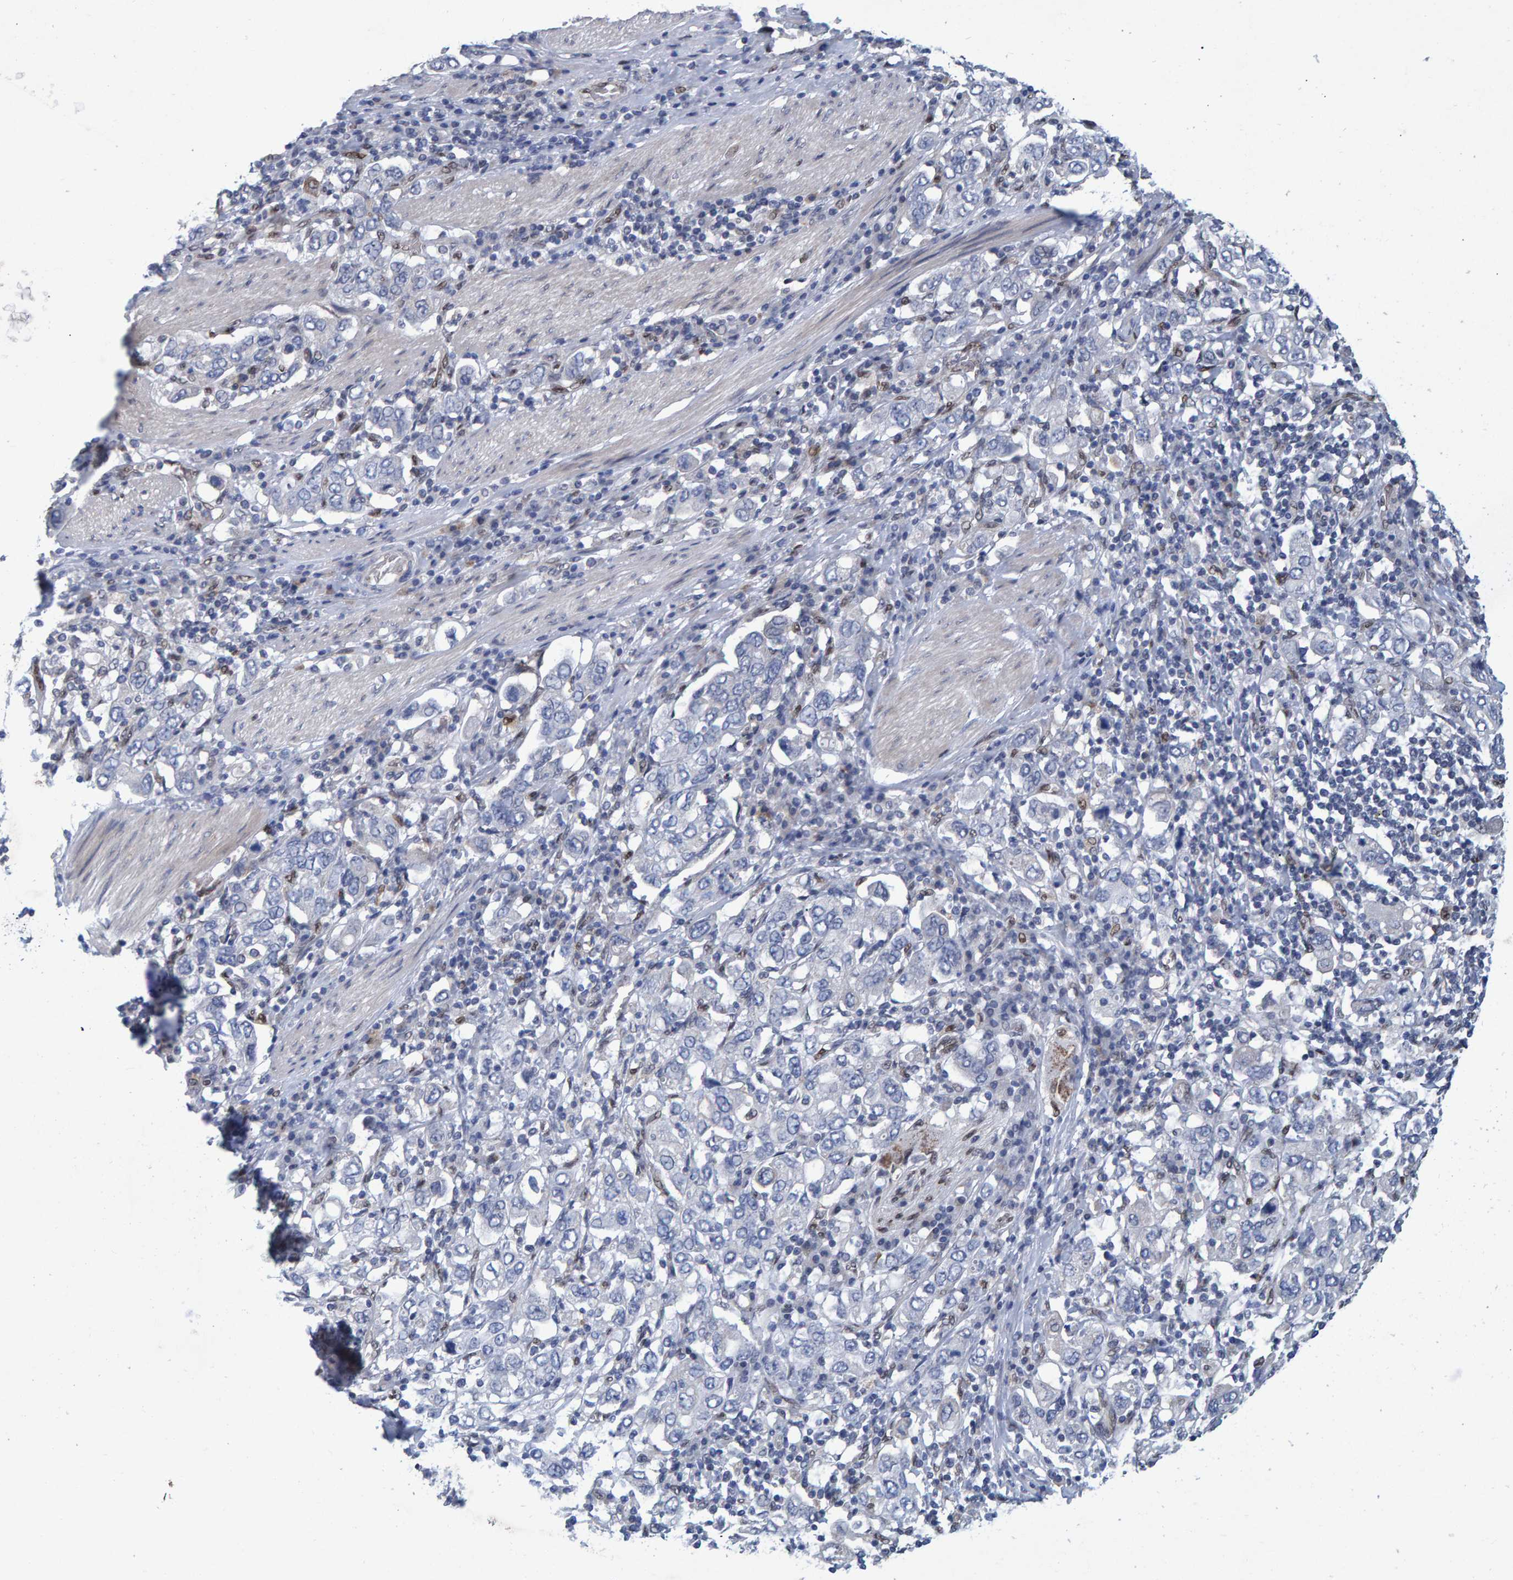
{"staining": {"intensity": "negative", "quantity": "none", "location": "none"}, "tissue": "stomach cancer", "cell_type": "Tumor cells", "image_type": "cancer", "snomed": [{"axis": "morphology", "description": "Adenocarcinoma, NOS"}, {"axis": "topography", "description": "Stomach, upper"}], "caption": "IHC of human adenocarcinoma (stomach) displays no expression in tumor cells. (DAB immunohistochemistry, high magnification).", "gene": "QKI", "patient": {"sex": "male", "age": 62}}